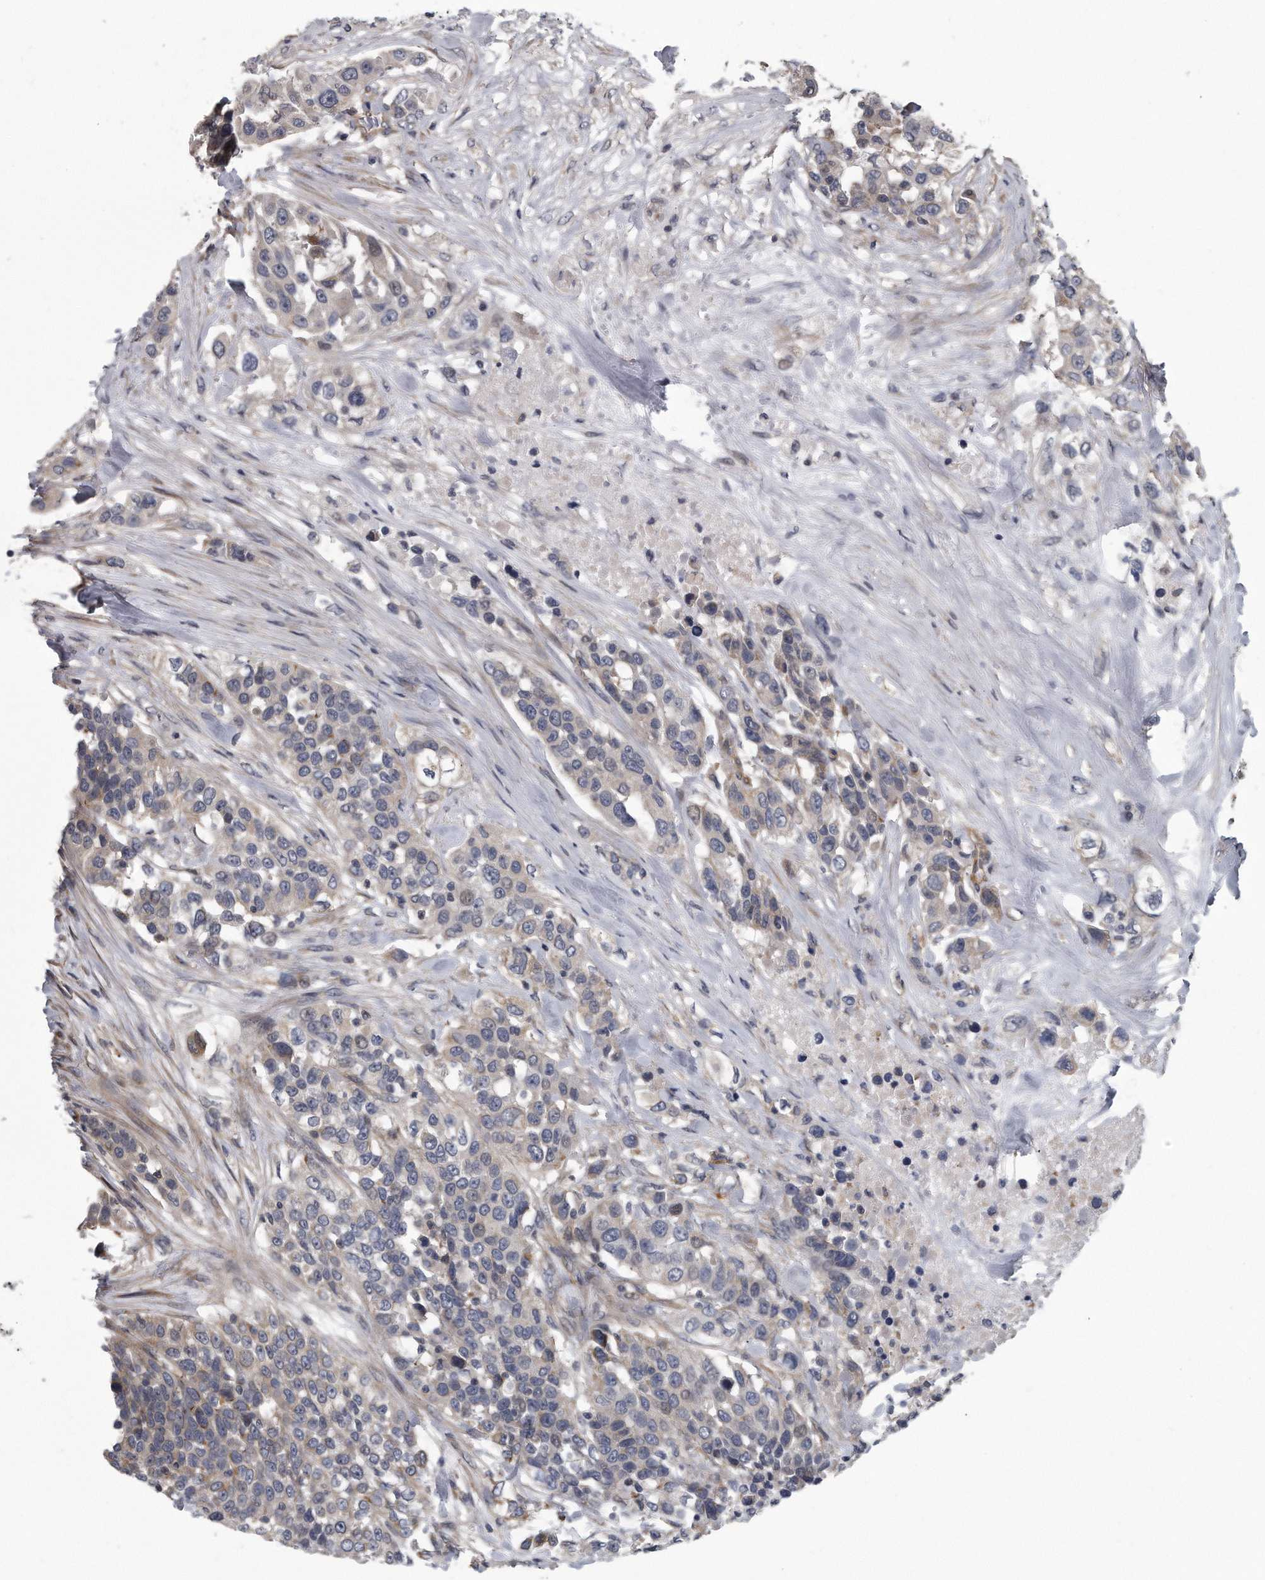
{"staining": {"intensity": "negative", "quantity": "none", "location": "none"}, "tissue": "urothelial cancer", "cell_type": "Tumor cells", "image_type": "cancer", "snomed": [{"axis": "morphology", "description": "Urothelial carcinoma, High grade"}, {"axis": "topography", "description": "Urinary bladder"}], "caption": "This is a image of immunohistochemistry staining of urothelial cancer, which shows no expression in tumor cells. (DAB (3,3'-diaminobenzidine) immunohistochemistry with hematoxylin counter stain).", "gene": "ARMCX1", "patient": {"sex": "female", "age": 80}}